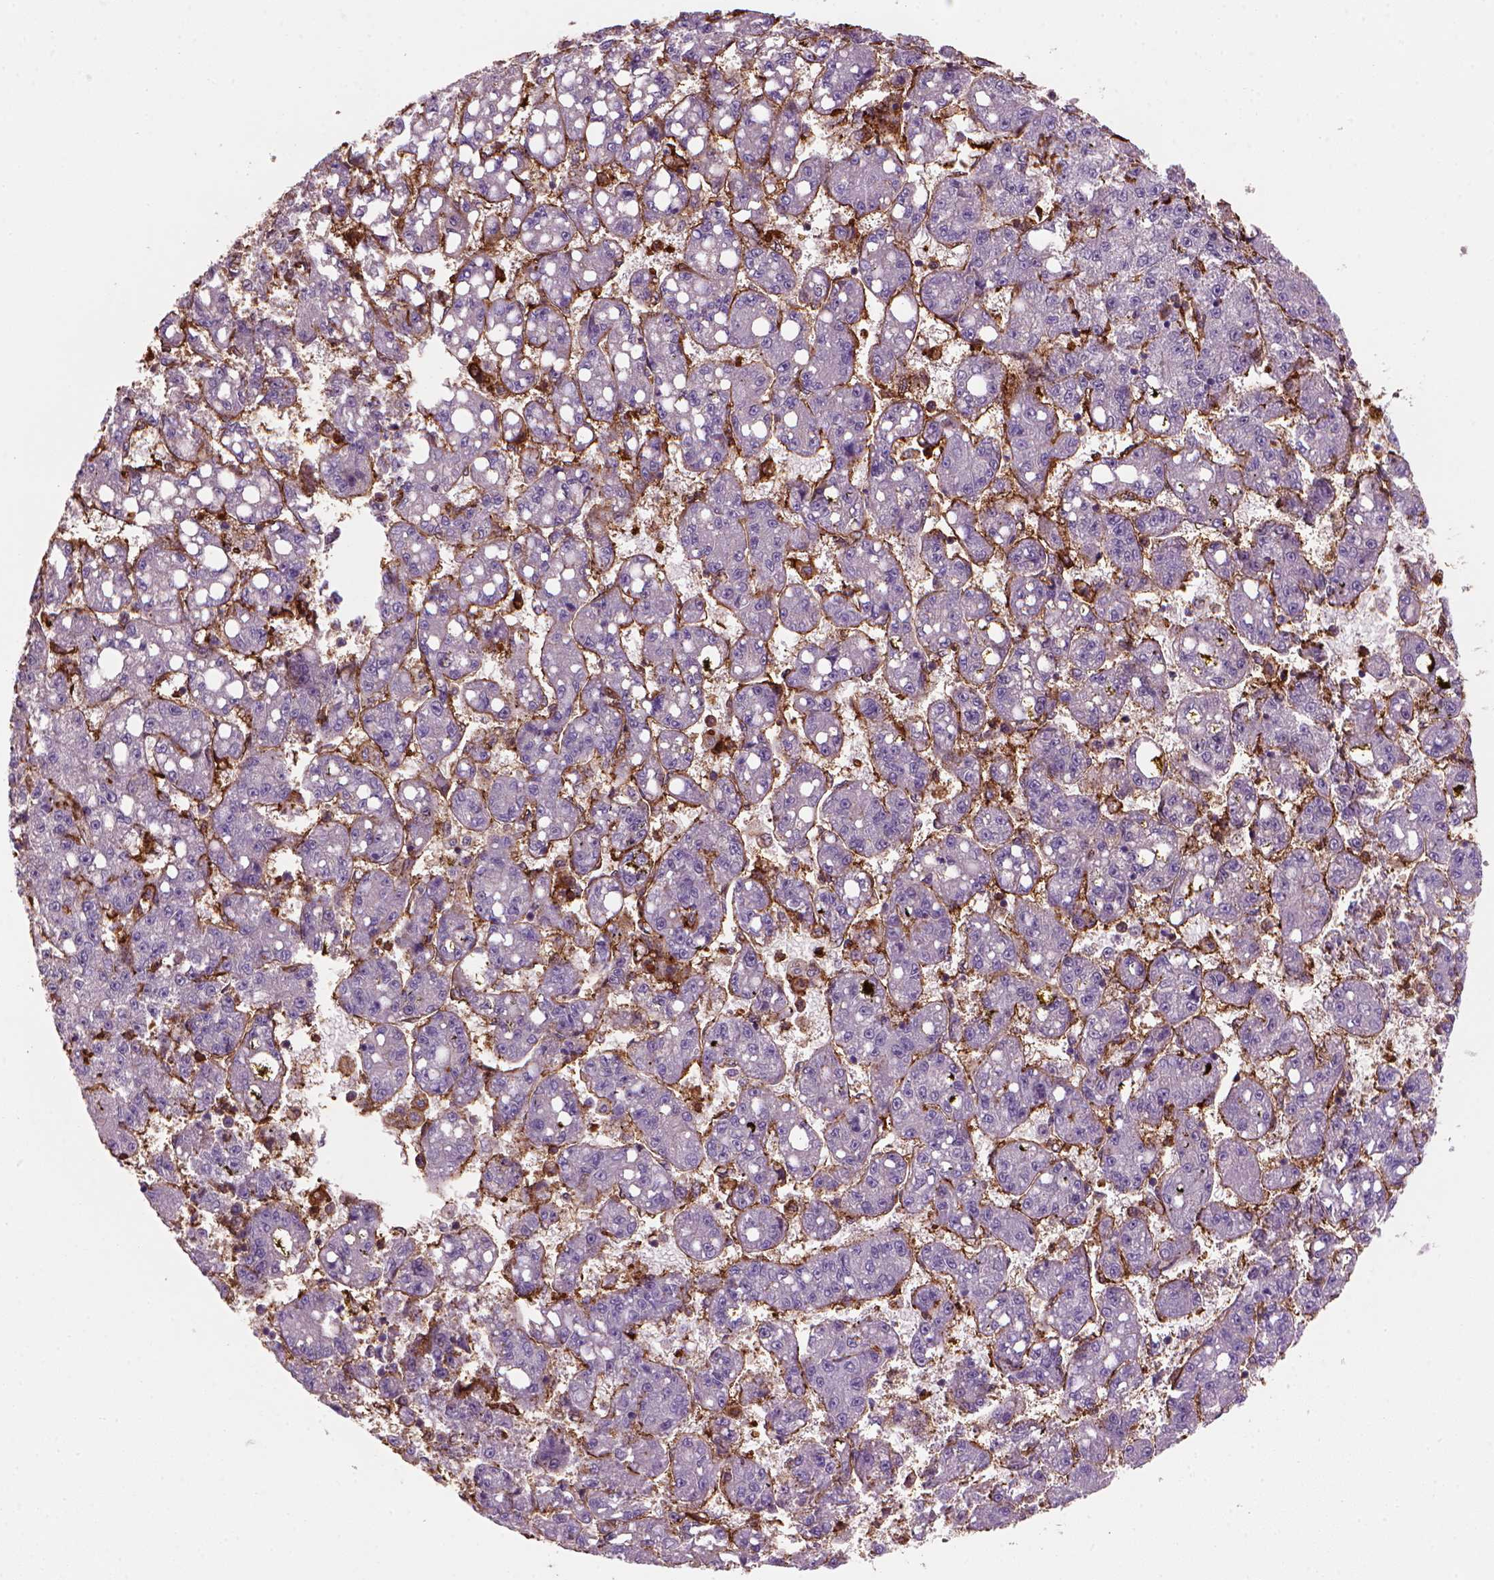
{"staining": {"intensity": "negative", "quantity": "none", "location": "none"}, "tissue": "liver cancer", "cell_type": "Tumor cells", "image_type": "cancer", "snomed": [{"axis": "morphology", "description": "Carcinoma, Hepatocellular, NOS"}, {"axis": "topography", "description": "Liver"}], "caption": "This micrograph is of liver cancer (hepatocellular carcinoma) stained with immunohistochemistry (IHC) to label a protein in brown with the nuclei are counter-stained blue. There is no staining in tumor cells.", "gene": "MARCKS", "patient": {"sex": "female", "age": 65}}